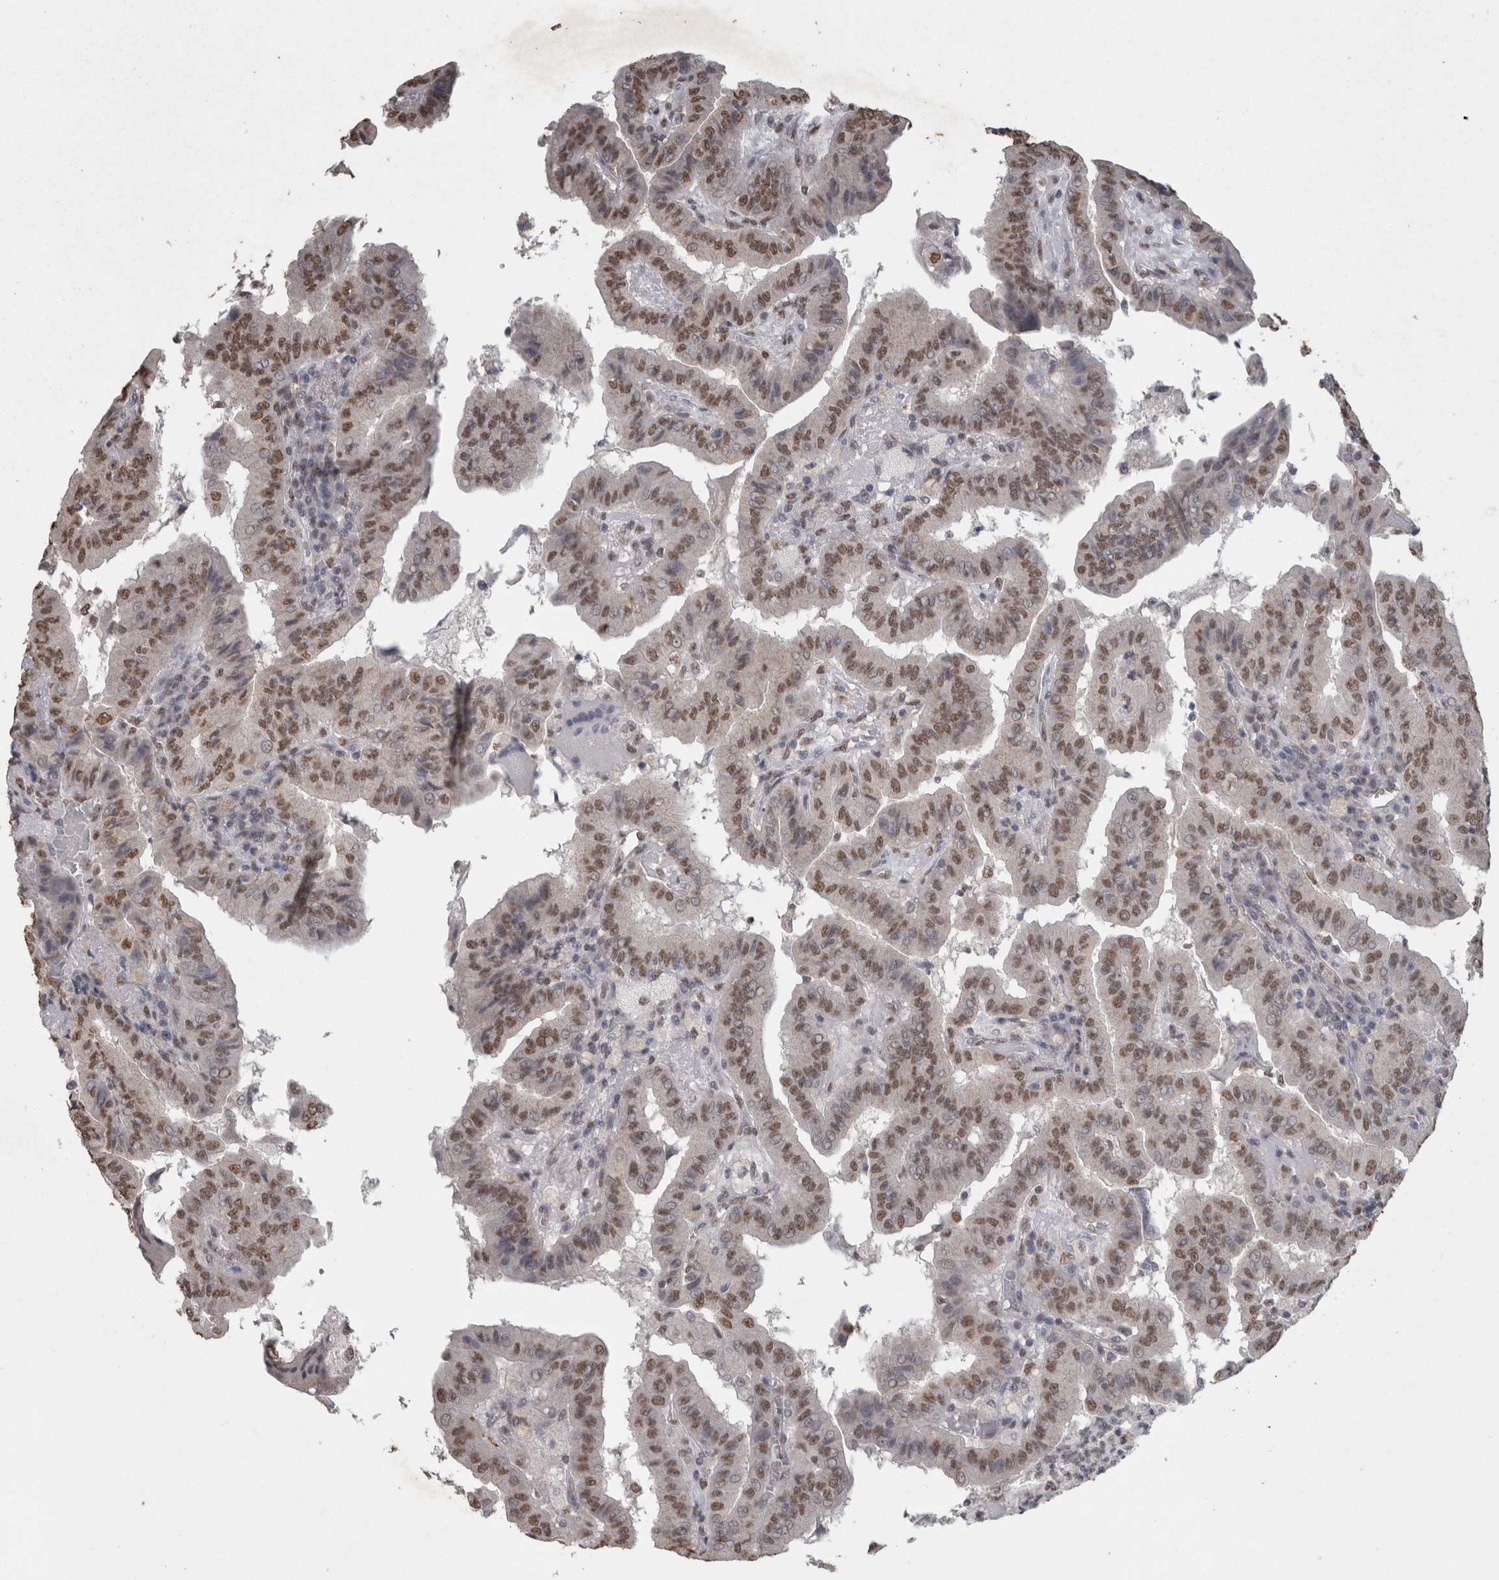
{"staining": {"intensity": "moderate", "quantity": ">75%", "location": "nuclear"}, "tissue": "thyroid cancer", "cell_type": "Tumor cells", "image_type": "cancer", "snomed": [{"axis": "morphology", "description": "Papillary adenocarcinoma, NOS"}, {"axis": "topography", "description": "Thyroid gland"}], "caption": "Protein expression analysis of thyroid cancer exhibits moderate nuclear staining in about >75% of tumor cells.", "gene": "SMAD7", "patient": {"sex": "male", "age": 33}}